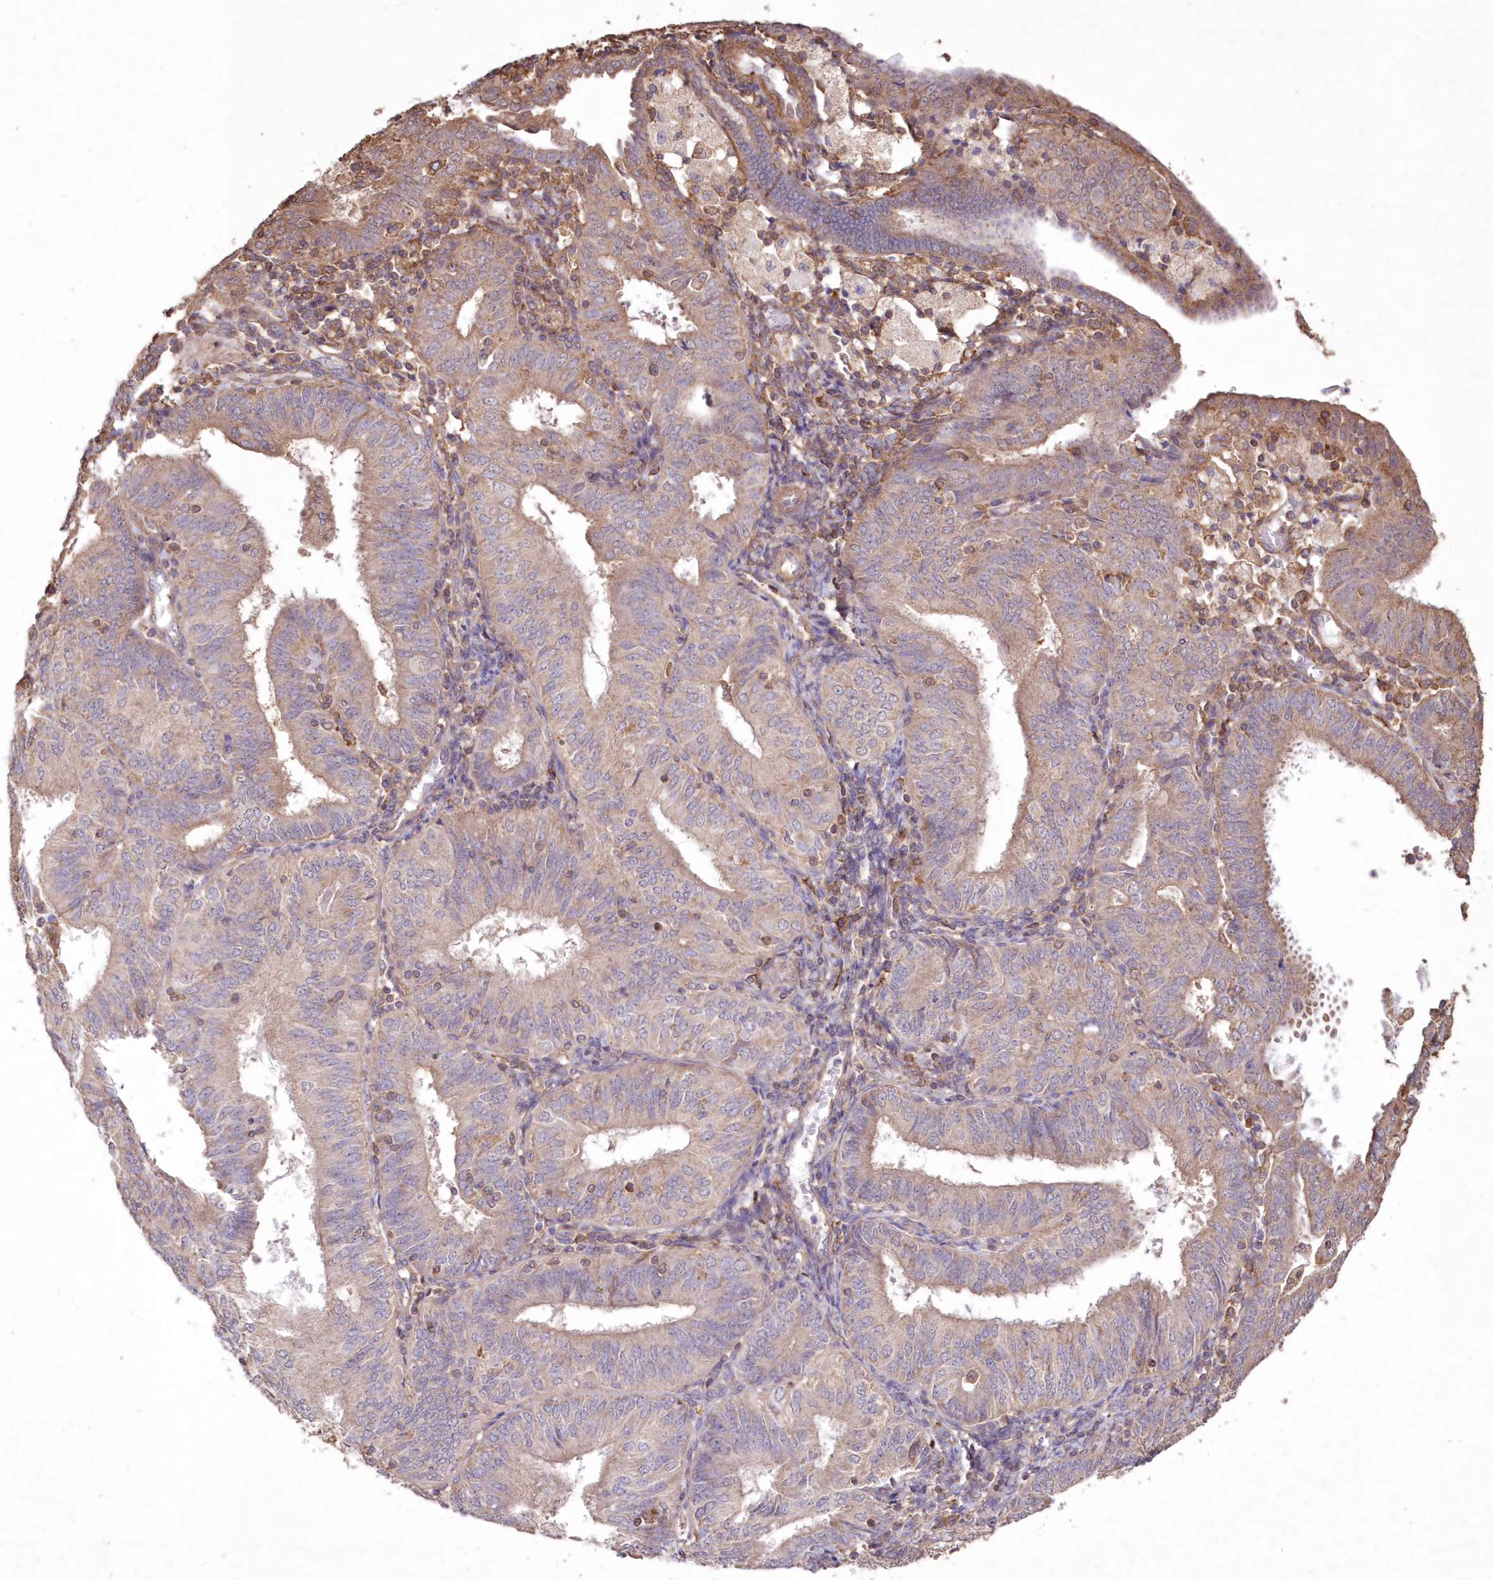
{"staining": {"intensity": "moderate", "quantity": "25%-75%", "location": "cytoplasmic/membranous"}, "tissue": "endometrial cancer", "cell_type": "Tumor cells", "image_type": "cancer", "snomed": [{"axis": "morphology", "description": "Adenocarcinoma, NOS"}, {"axis": "topography", "description": "Endometrium"}], "caption": "Endometrial cancer (adenocarcinoma) stained for a protein demonstrates moderate cytoplasmic/membranous positivity in tumor cells.", "gene": "TMEM139", "patient": {"sex": "female", "age": 58}}